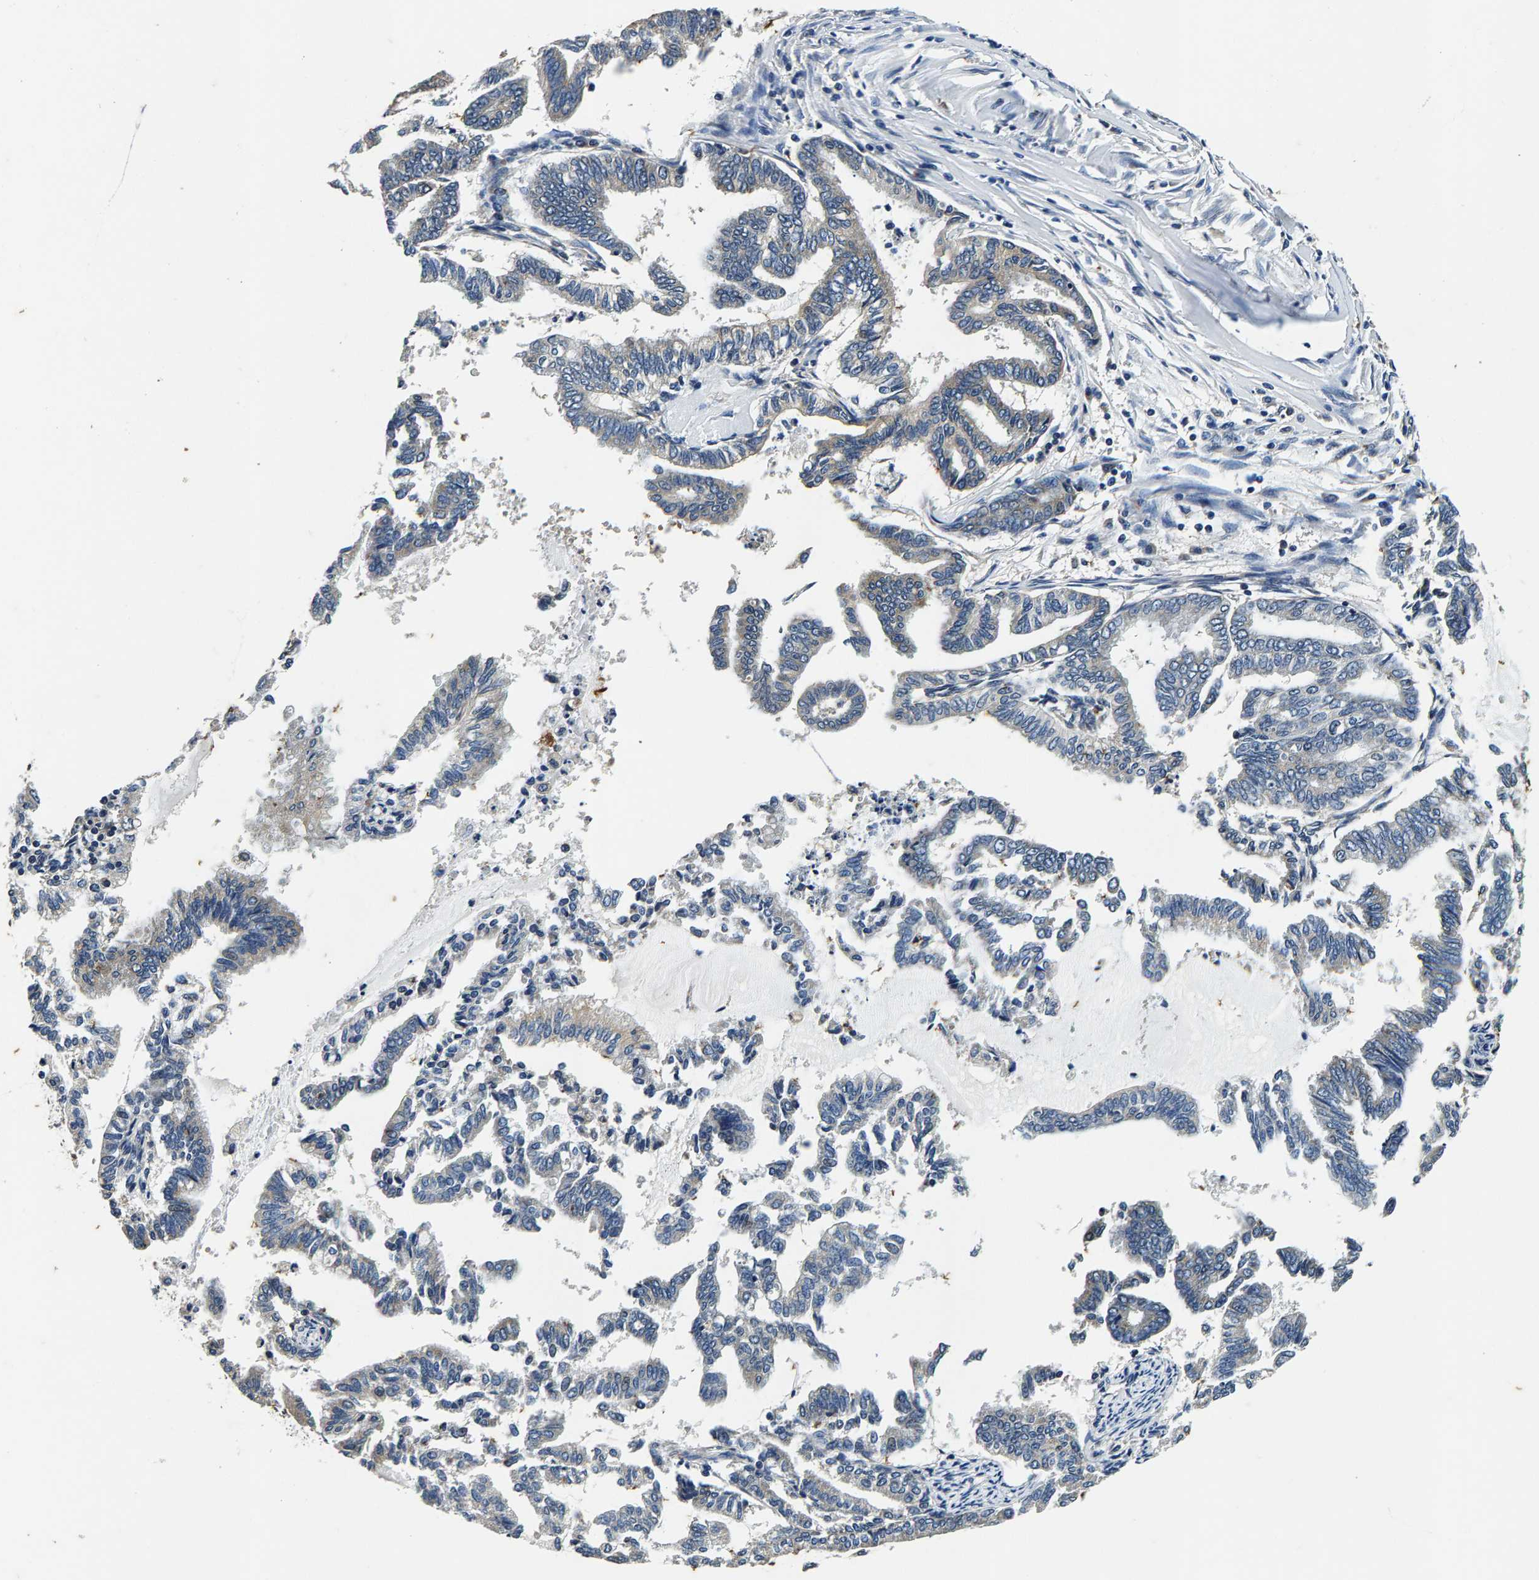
{"staining": {"intensity": "negative", "quantity": "none", "location": "none"}, "tissue": "endometrial cancer", "cell_type": "Tumor cells", "image_type": "cancer", "snomed": [{"axis": "morphology", "description": "Adenocarcinoma, NOS"}, {"axis": "topography", "description": "Endometrium"}], "caption": "This is an immunohistochemistry (IHC) image of endometrial cancer (adenocarcinoma). There is no positivity in tumor cells.", "gene": "PI4KB", "patient": {"sex": "female", "age": 79}}